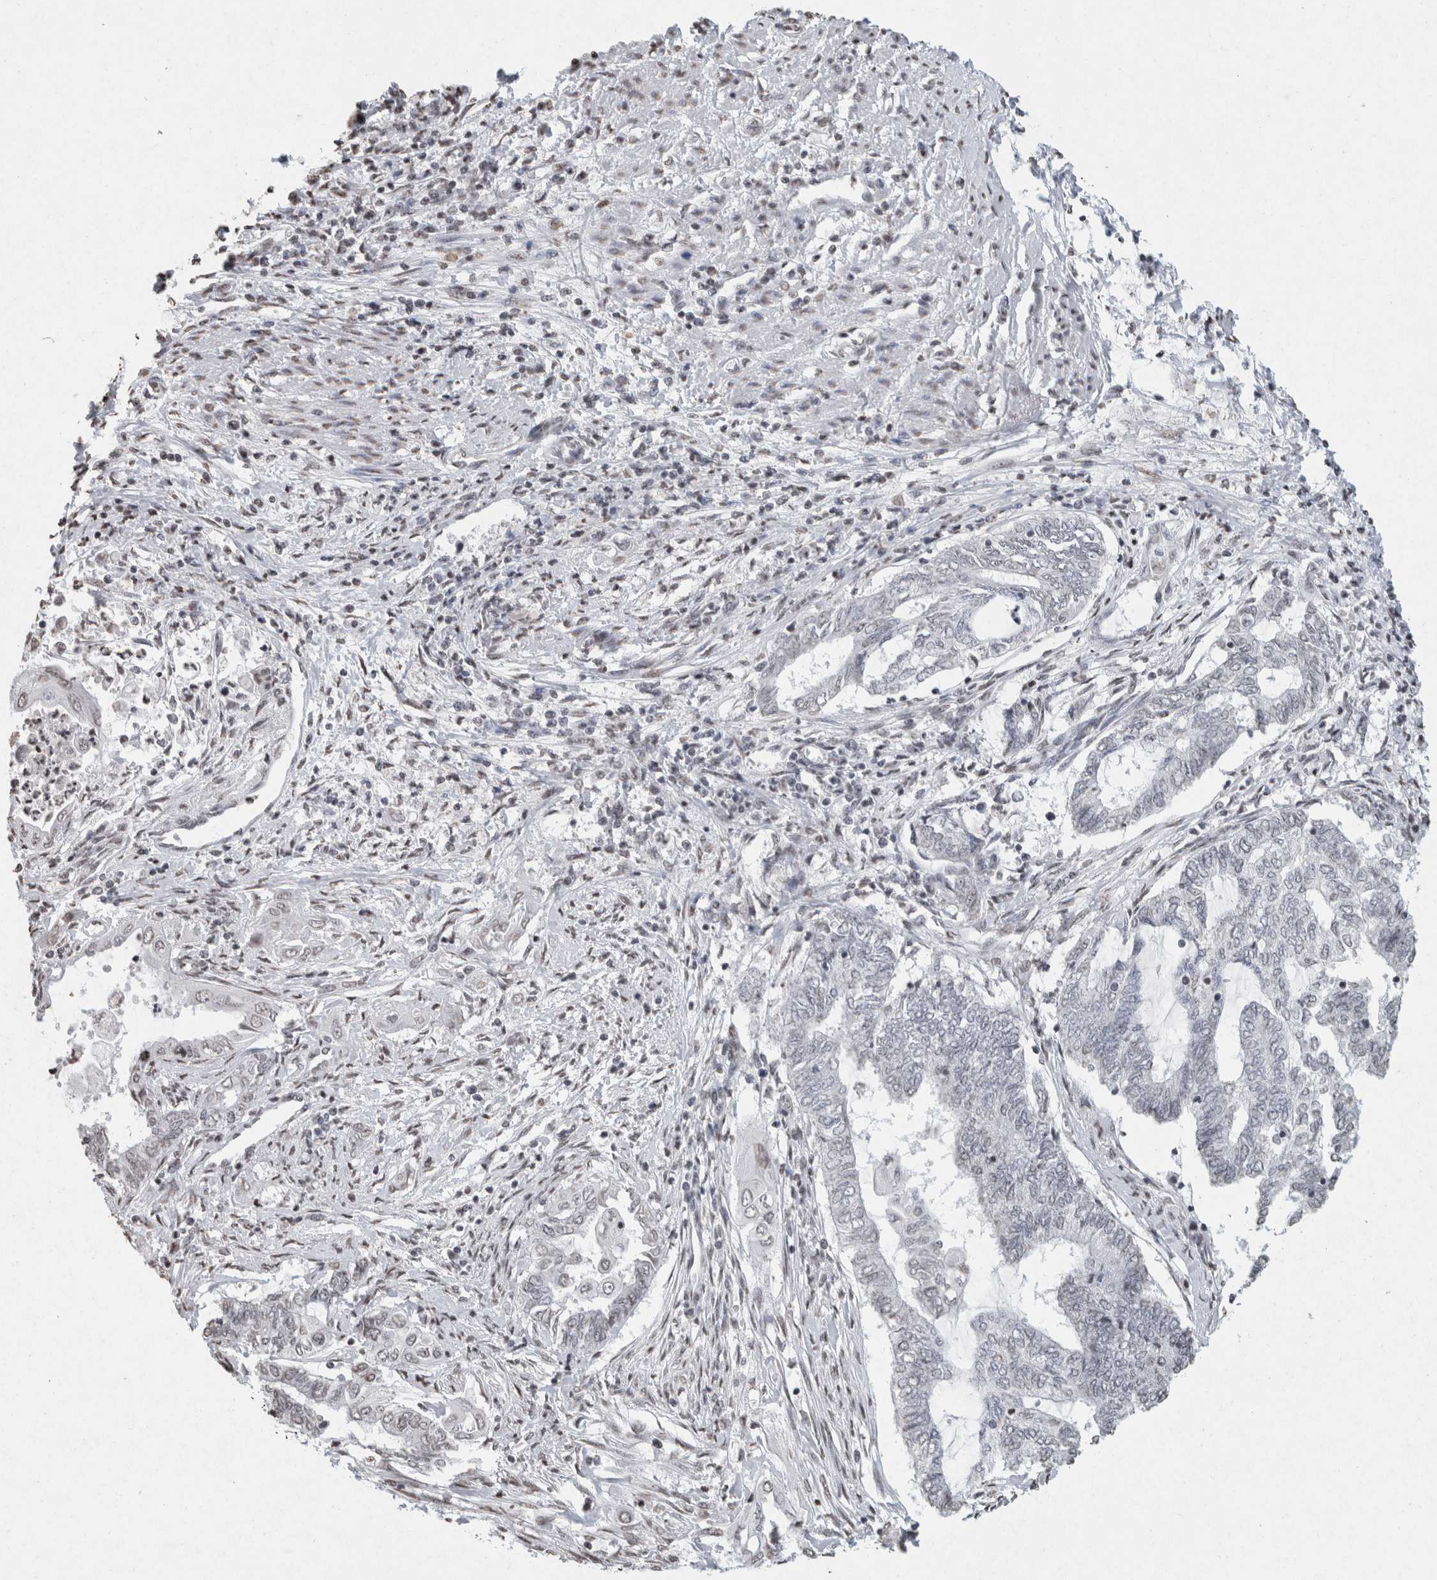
{"staining": {"intensity": "negative", "quantity": "none", "location": "none"}, "tissue": "endometrial cancer", "cell_type": "Tumor cells", "image_type": "cancer", "snomed": [{"axis": "morphology", "description": "Adenocarcinoma, NOS"}, {"axis": "topography", "description": "Uterus"}, {"axis": "topography", "description": "Endometrium"}], "caption": "Immunohistochemistry (IHC) micrograph of neoplastic tissue: human endometrial cancer stained with DAB (3,3'-diaminobenzidine) exhibits no significant protein positivity in tumor cells.", "gene": "CNTN1", "patient": {"sex": "female", "age": 70}}